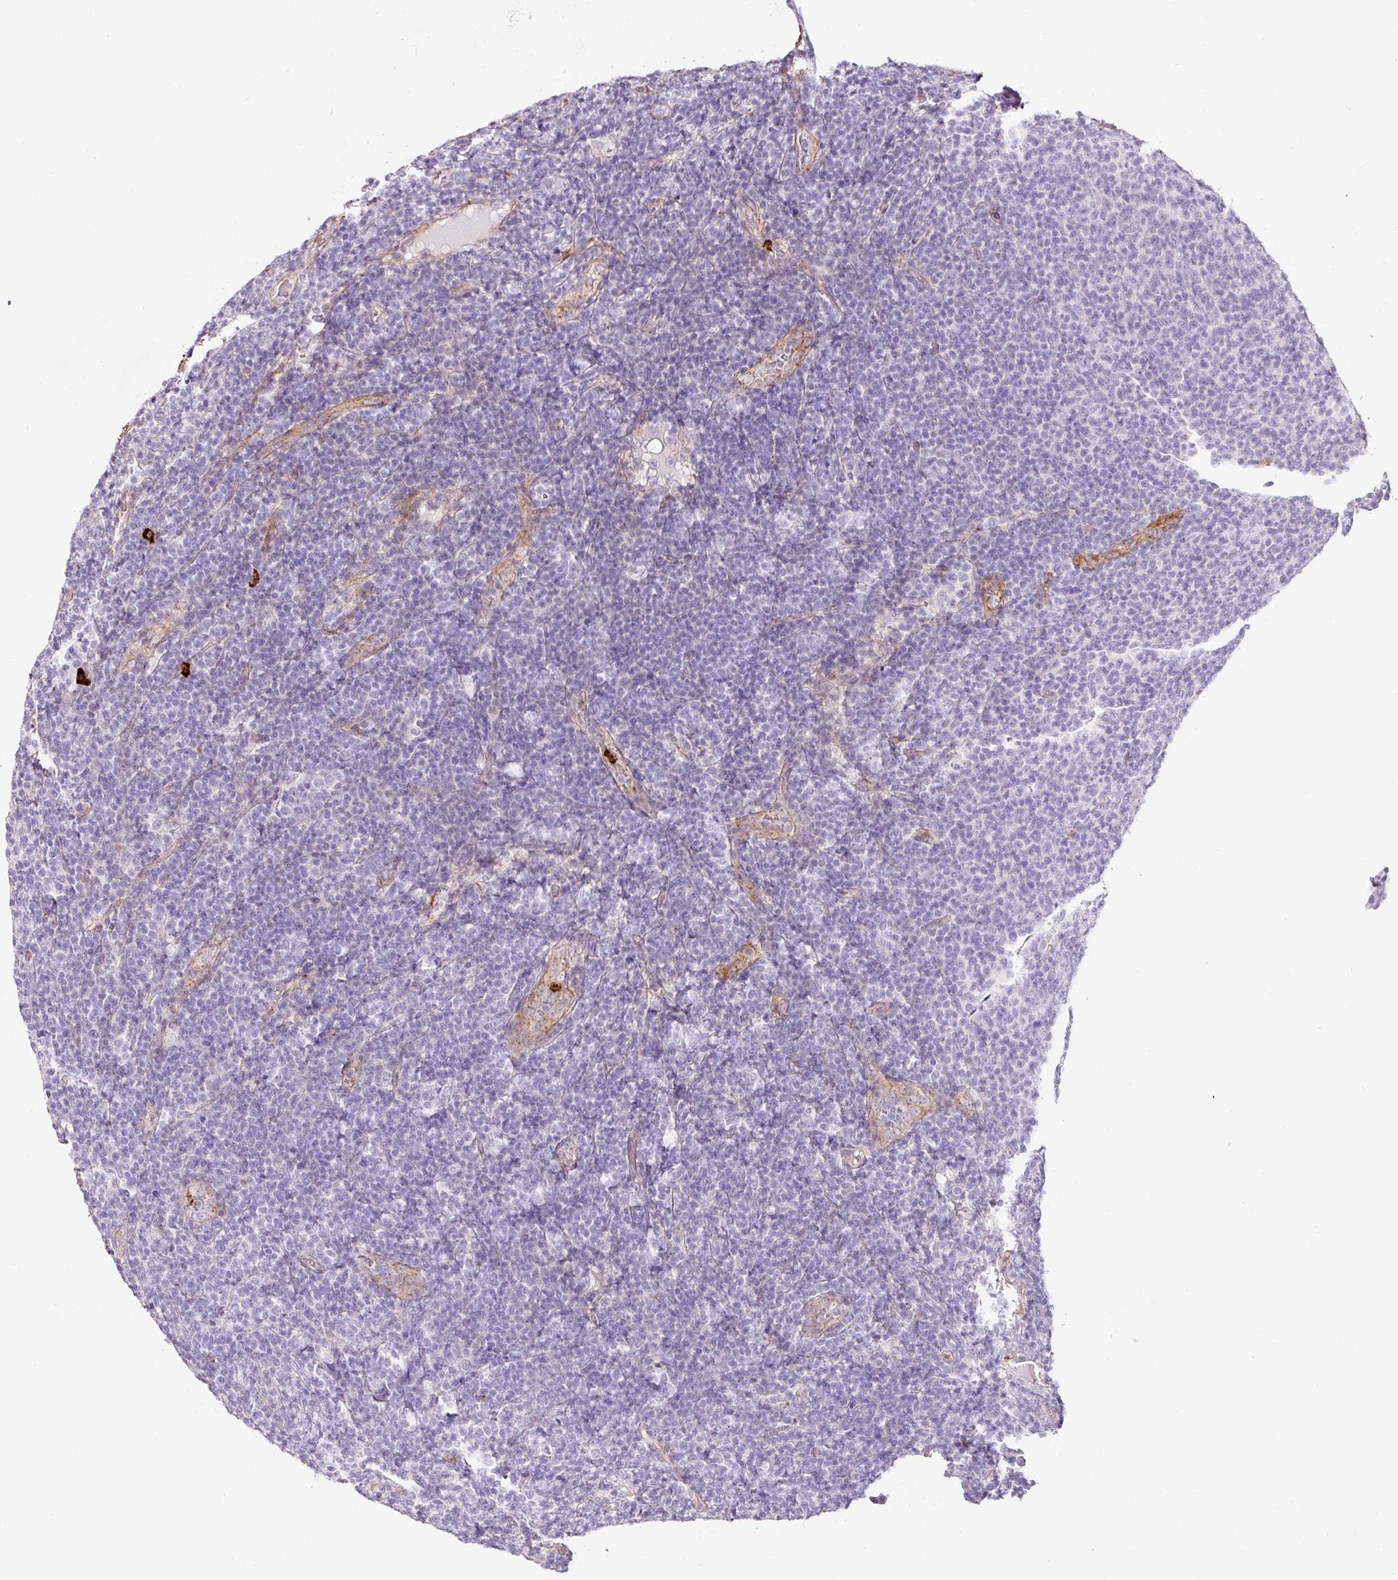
{"staining": {"intensity": "negative", "quantity": "none", "location": "none"}, "tissue": "lymphoma", "cell_type": "Tumor cells", "image_type": "cancer", "snomed": [{"axis": "morphology", "description": "Malignant lymphoma, non-Hodgkin's type, Low grade"}, {"axis": "topography", "description": "Lymph node"}], "caption": "This is an immunohistochemistry (IHC) histopathology image of human lymphoma. There is no positivity in tumor cells.", "gene": "LOXL4", "patient": {"sex": "male", "age": 66}}